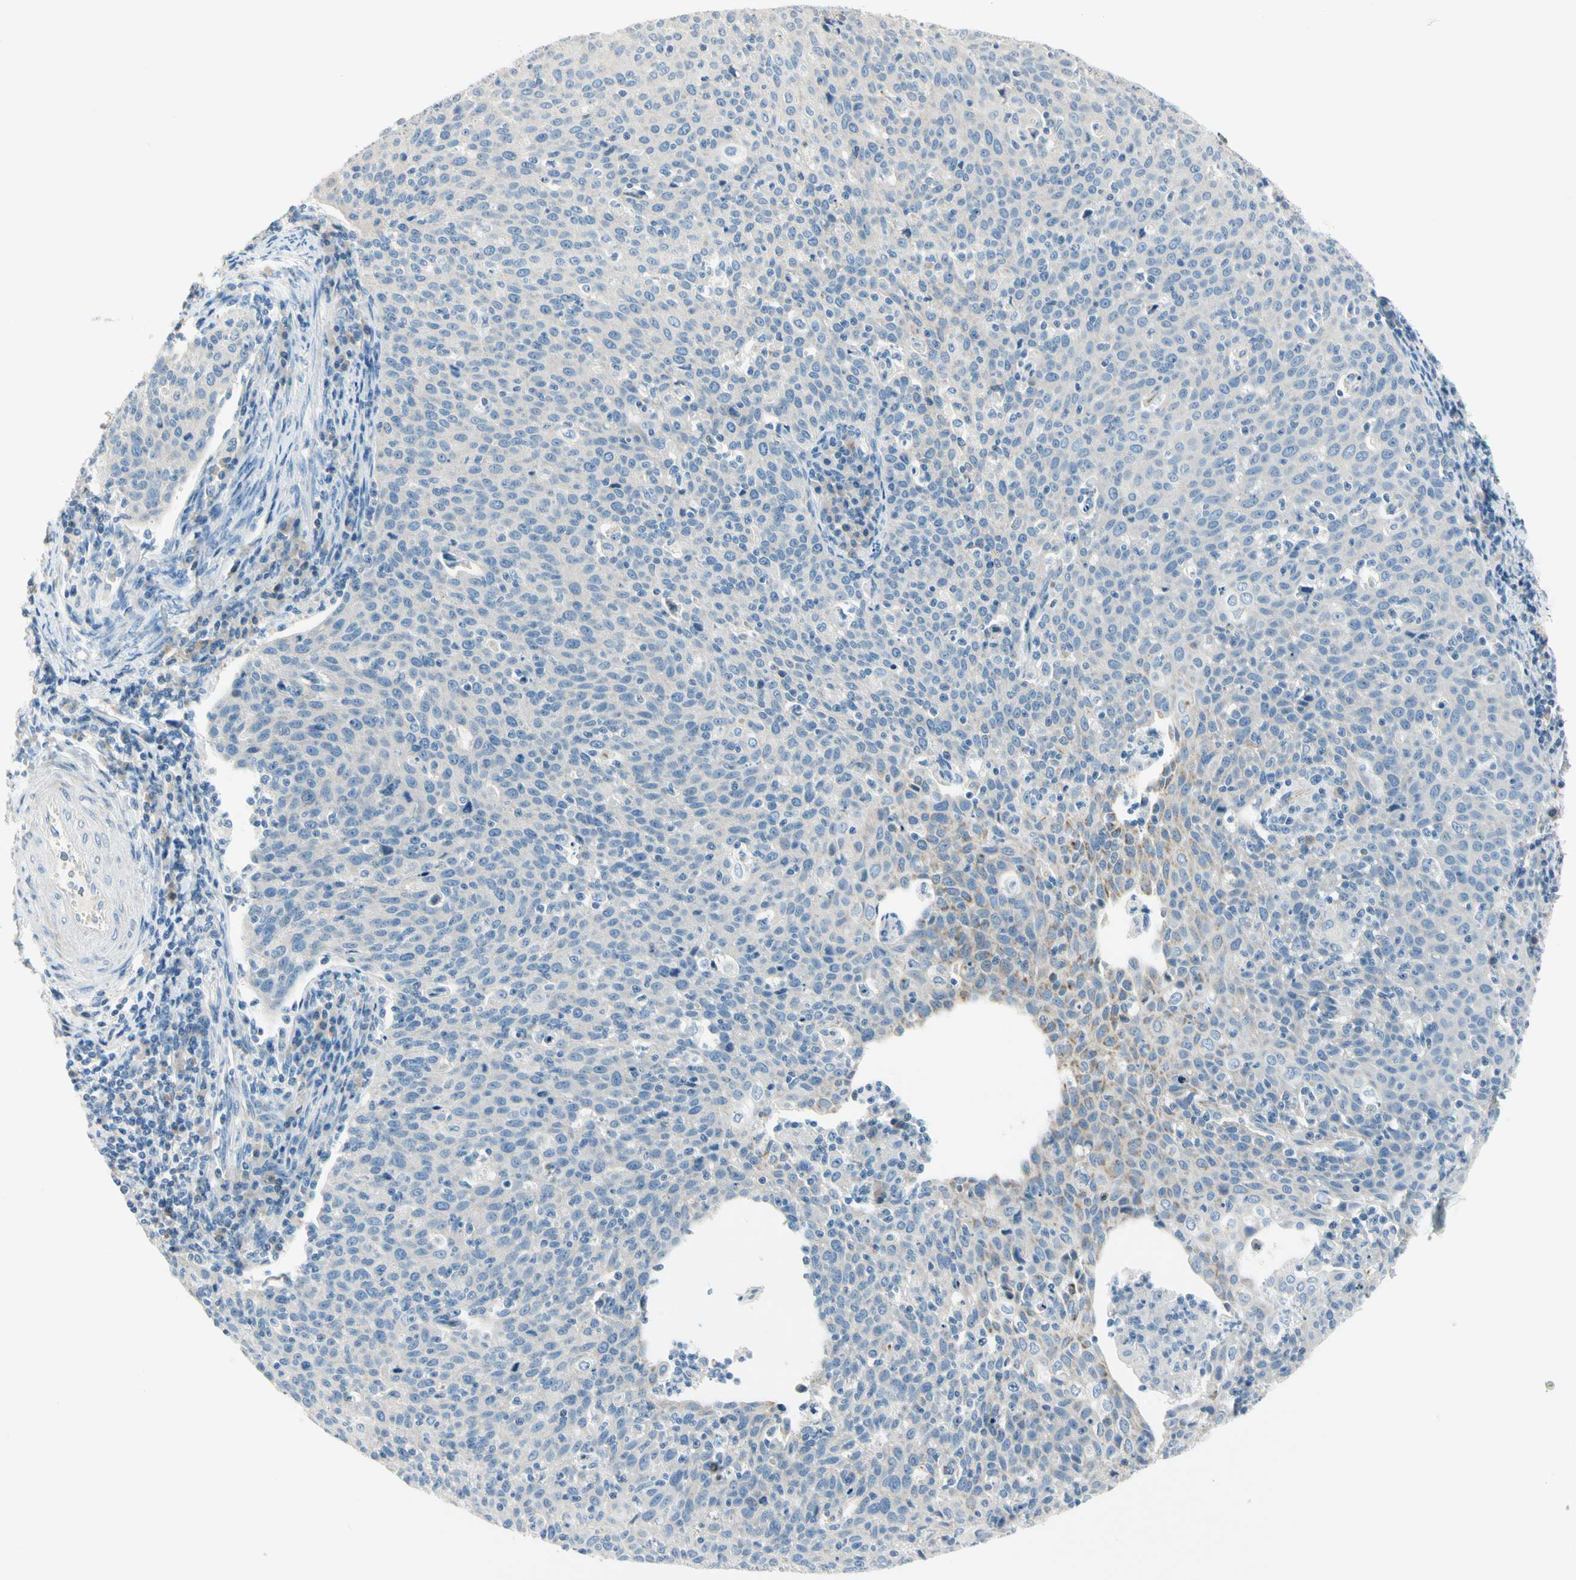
{"staining": {"intensity": "negative", "quantity": "none", "location": "none"}, "tissue": "cervical cancer", "cell_type": "Tumor cells", "image_type": "cancer", "snomed": [{"axis": "morphology", "description": "Squamous cell carcinoma, NOS"}, {"axis": "topography", "description": "Cervix"}], "caption": "Tumor cells show no significant protein expression in cervical squamous cell carcinoma.", "gene": "SLC6A15", "patient": {"sex": "female", "age": 38}}